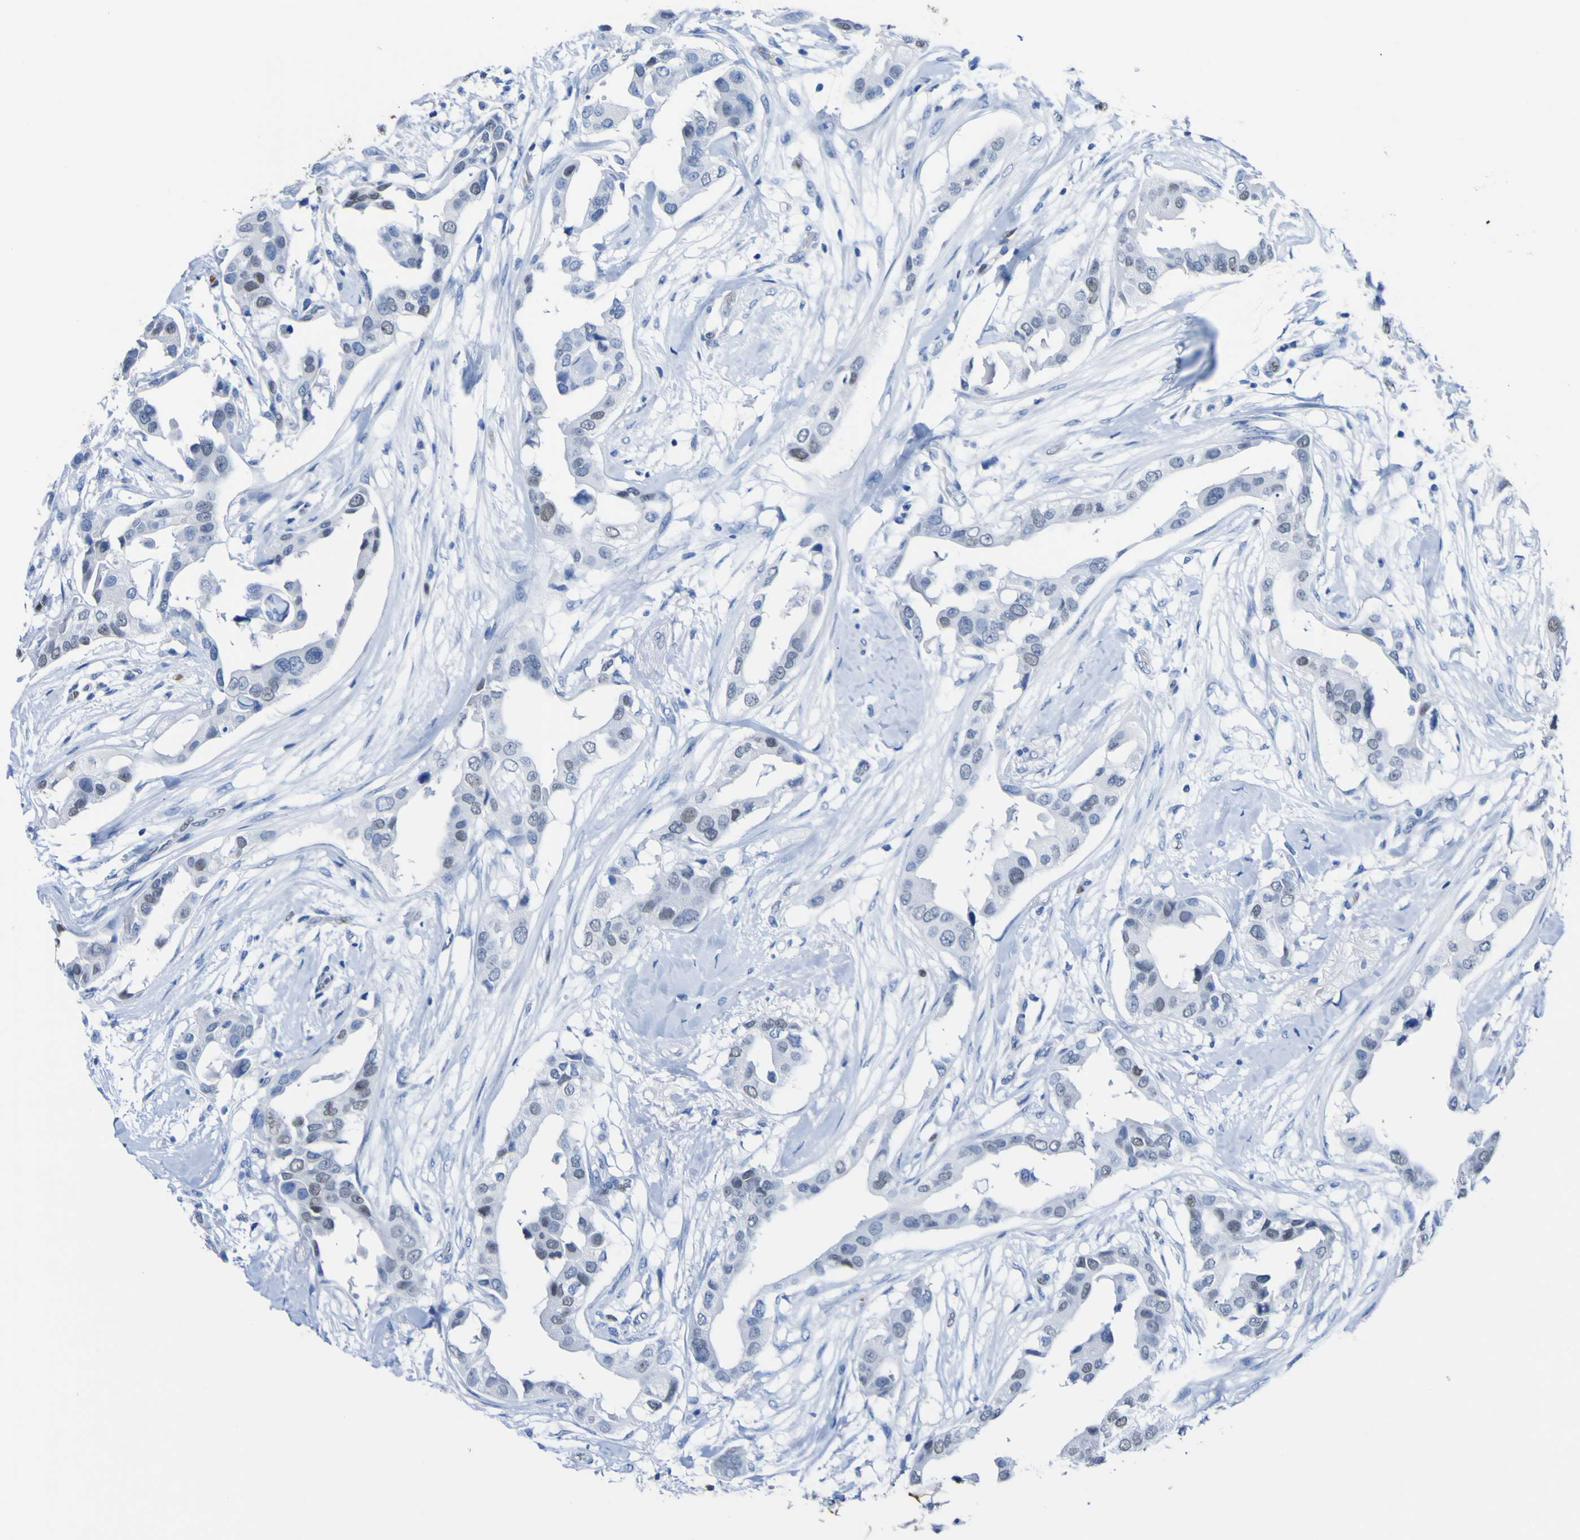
{"staining": {"intensity": "weak", "quantity": "<25%", "location": "nuclear"}, "tissue": "breast cancer", "cell_type": "Tumor cells", "image_type": "cancer", "snomed": [{"axis": "morphology", "description": "Duct carcinoma"}, {"axis": "topography", "description": "Breast"}], "caption": "Protein analysis of intraductal carcinoma (breast) displays no significant staining in tumor cells.", "gene": "DACH1", "patient": {"sex": "female", "age": 40}}